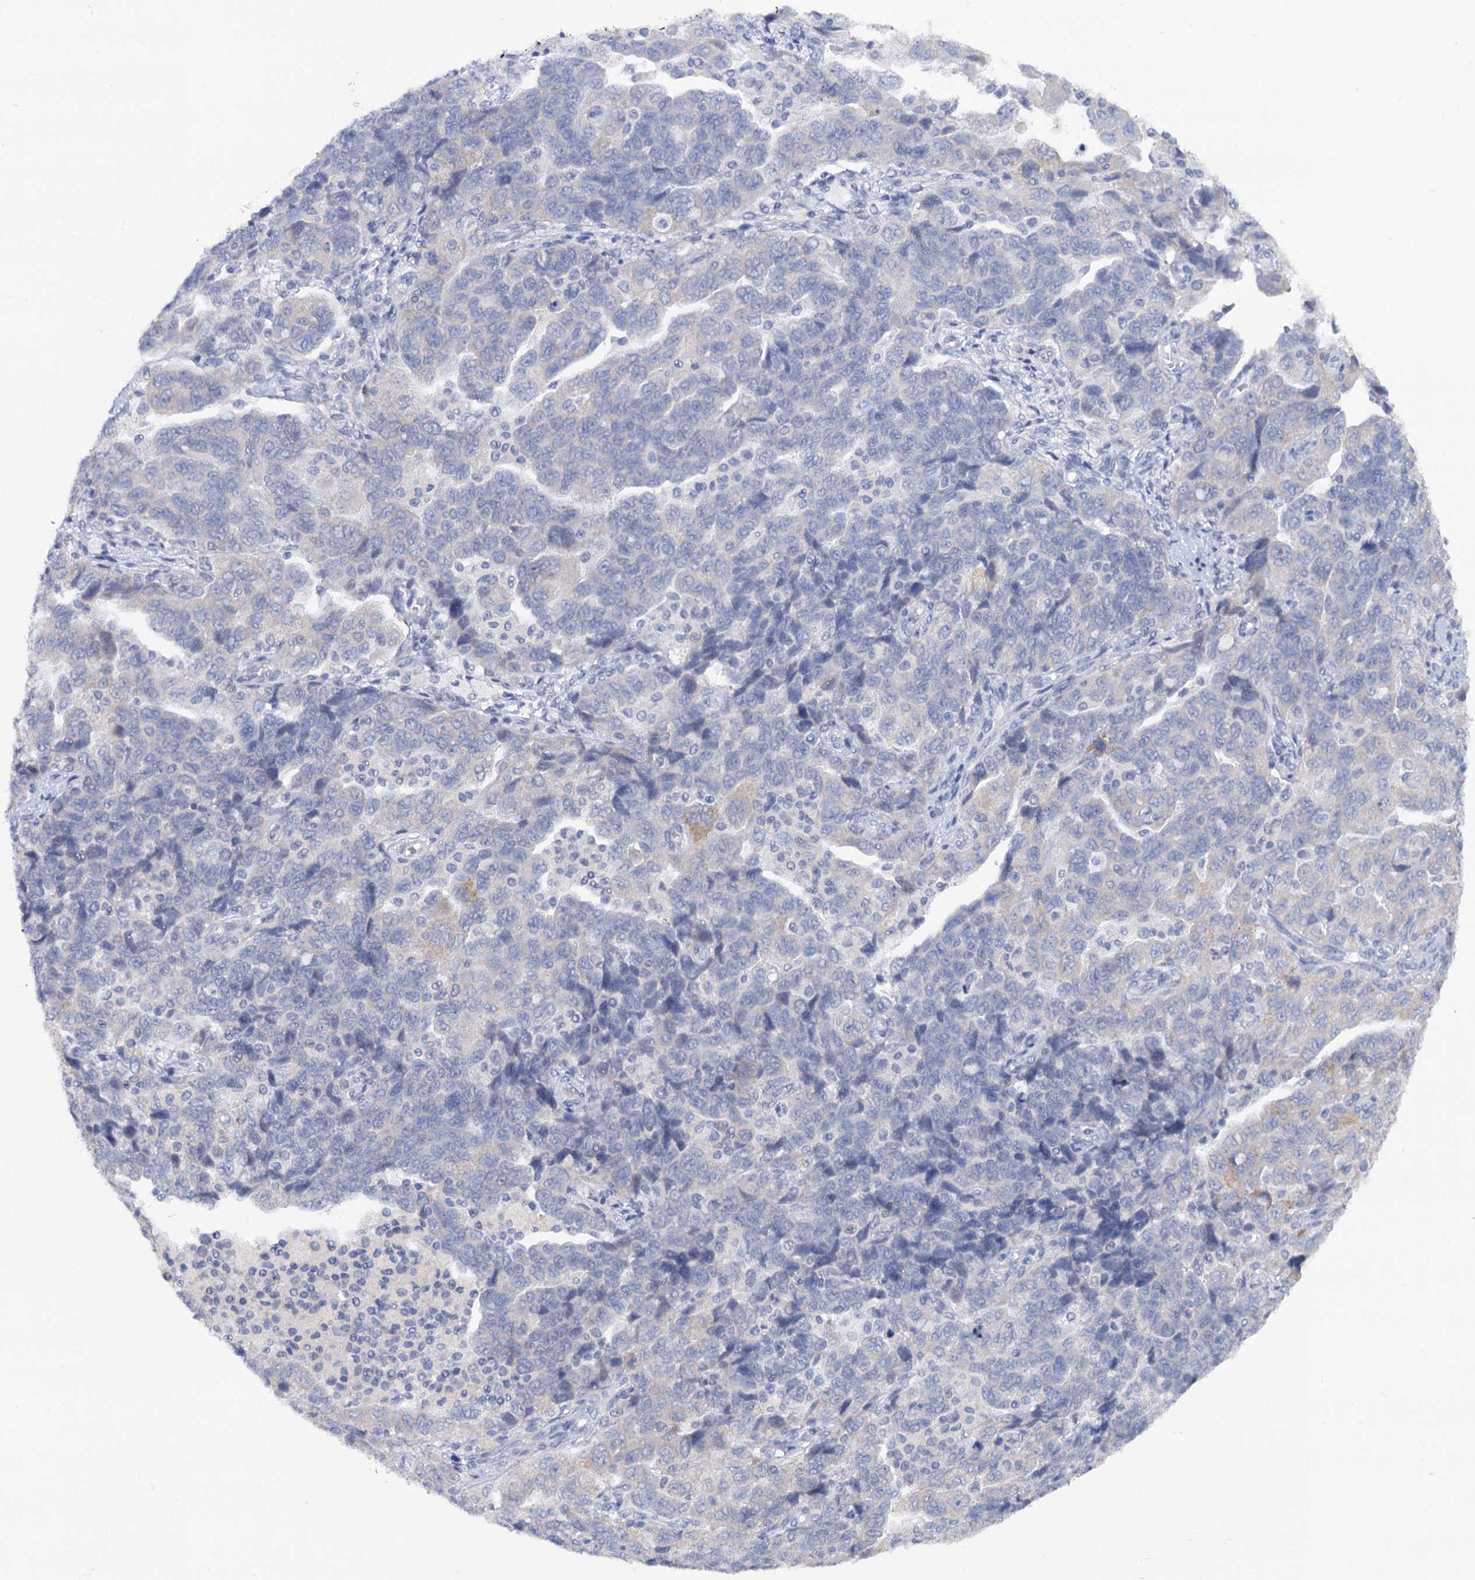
{"staining": {"intensity": "negative", "quantity": "none", "location": "none"}, "tissue": "ovarian cancer", "cell_type": "Tumor cells", "image_type": "cancer", "snomed": [{"axis": "morphology", "description": "Carcinoma, NOS"}, {"axis": "morphology", "description": "Cystadenocarcinoma, serous, NOS"}, {"axis": "topography", "description": "Ovary"}], "caption": "Tumor cells are negative for protein expression in human carcinoma (ovarian).", "gene": "CAPRIN2", "patient": {"sex": "female", "age": 69}}